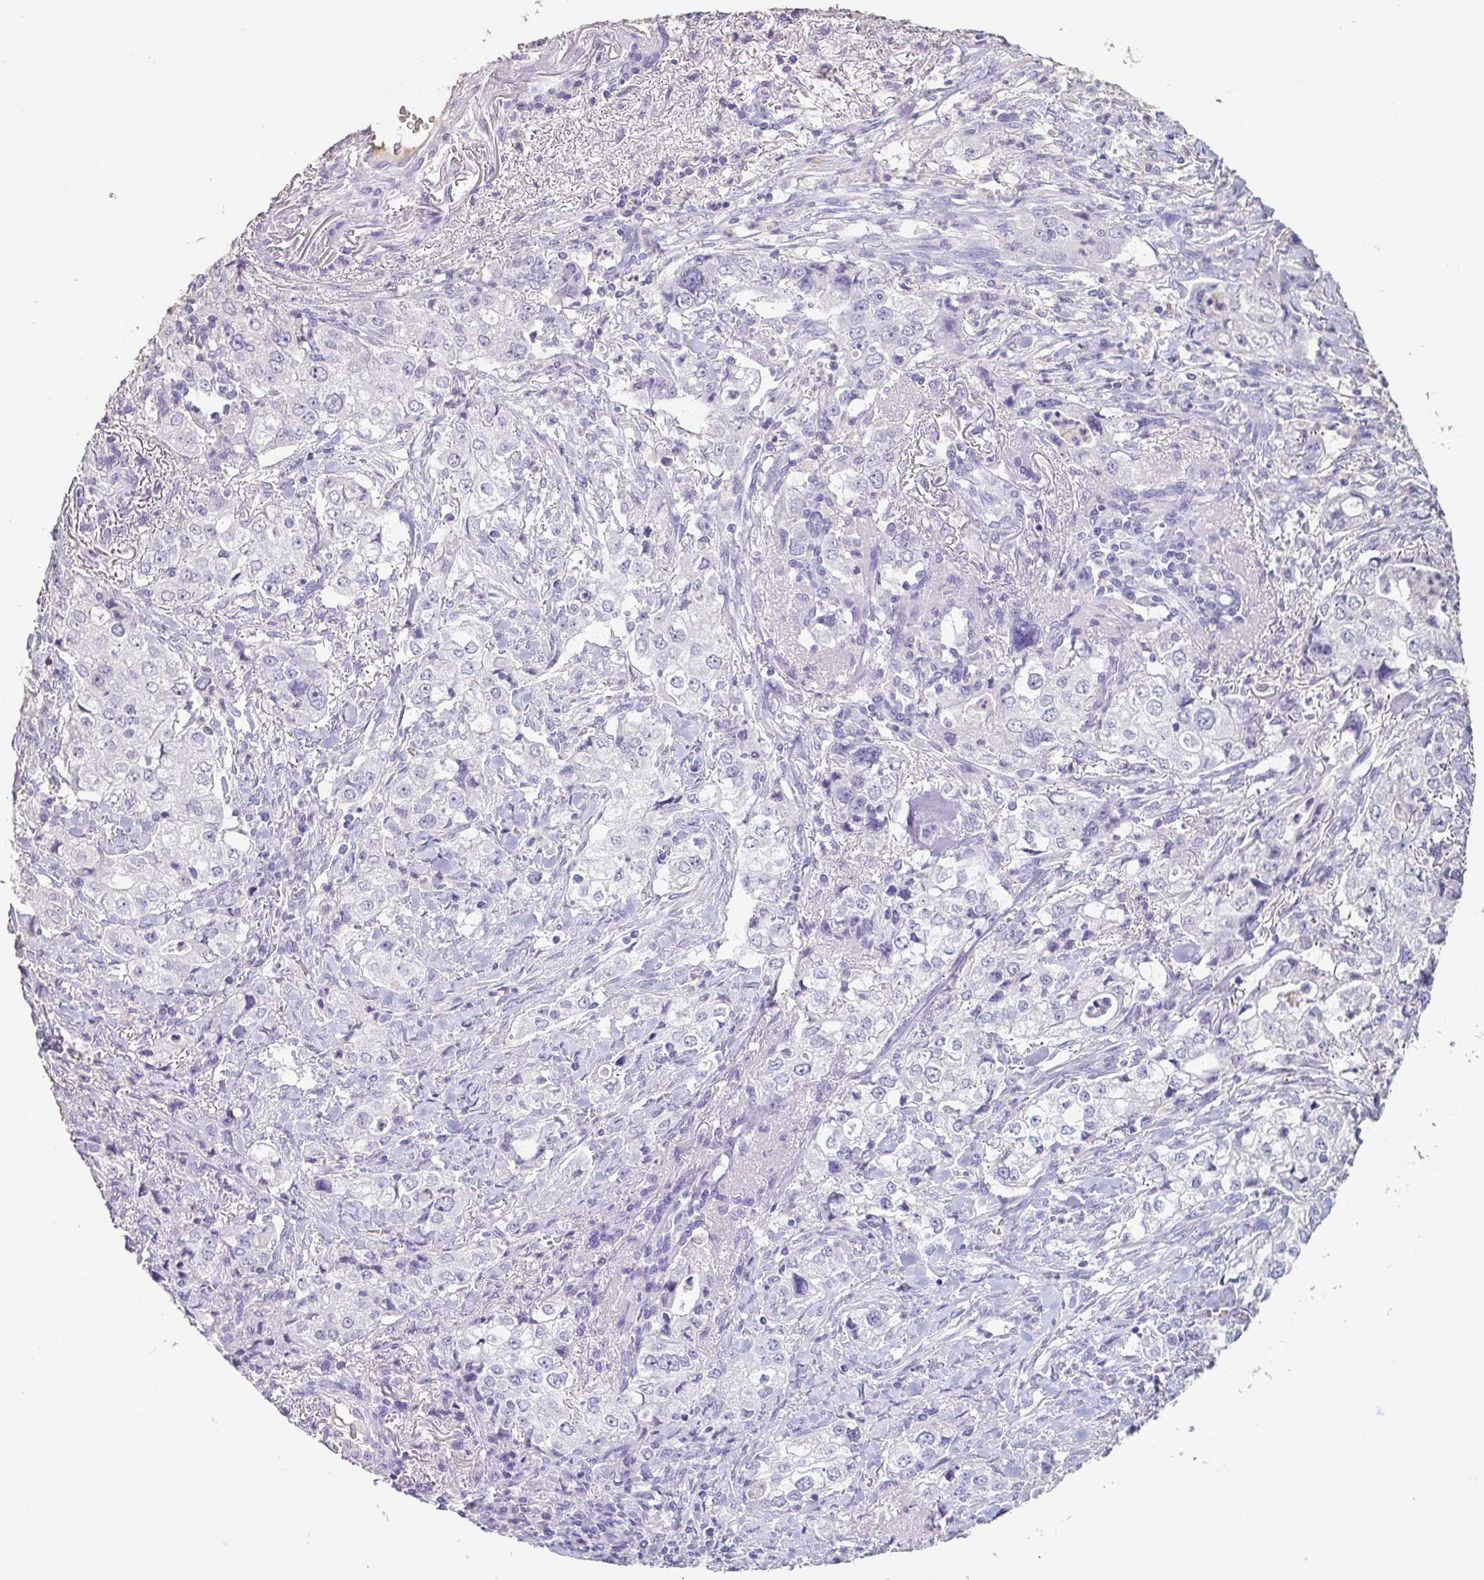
{"staining": {"intensity": "negative", "quantity": "none", "location": "none"}, "tissue": "stomach cancer", "cell_type": "Tumor cells", "image_type": "cancer", "snomed": [{"axis": "morphology", "description": "Adenocarcinoma, NOS"}, {"axis": "topography", "description": "Stomach, upper"}], "caption": "Adenocarcinoma (stomach) was stained to show a protein in brown. There is no significant positivity in tumor cells.", "gene": "BPIFA2", "patient": {"sex": "male", "age": 75}}